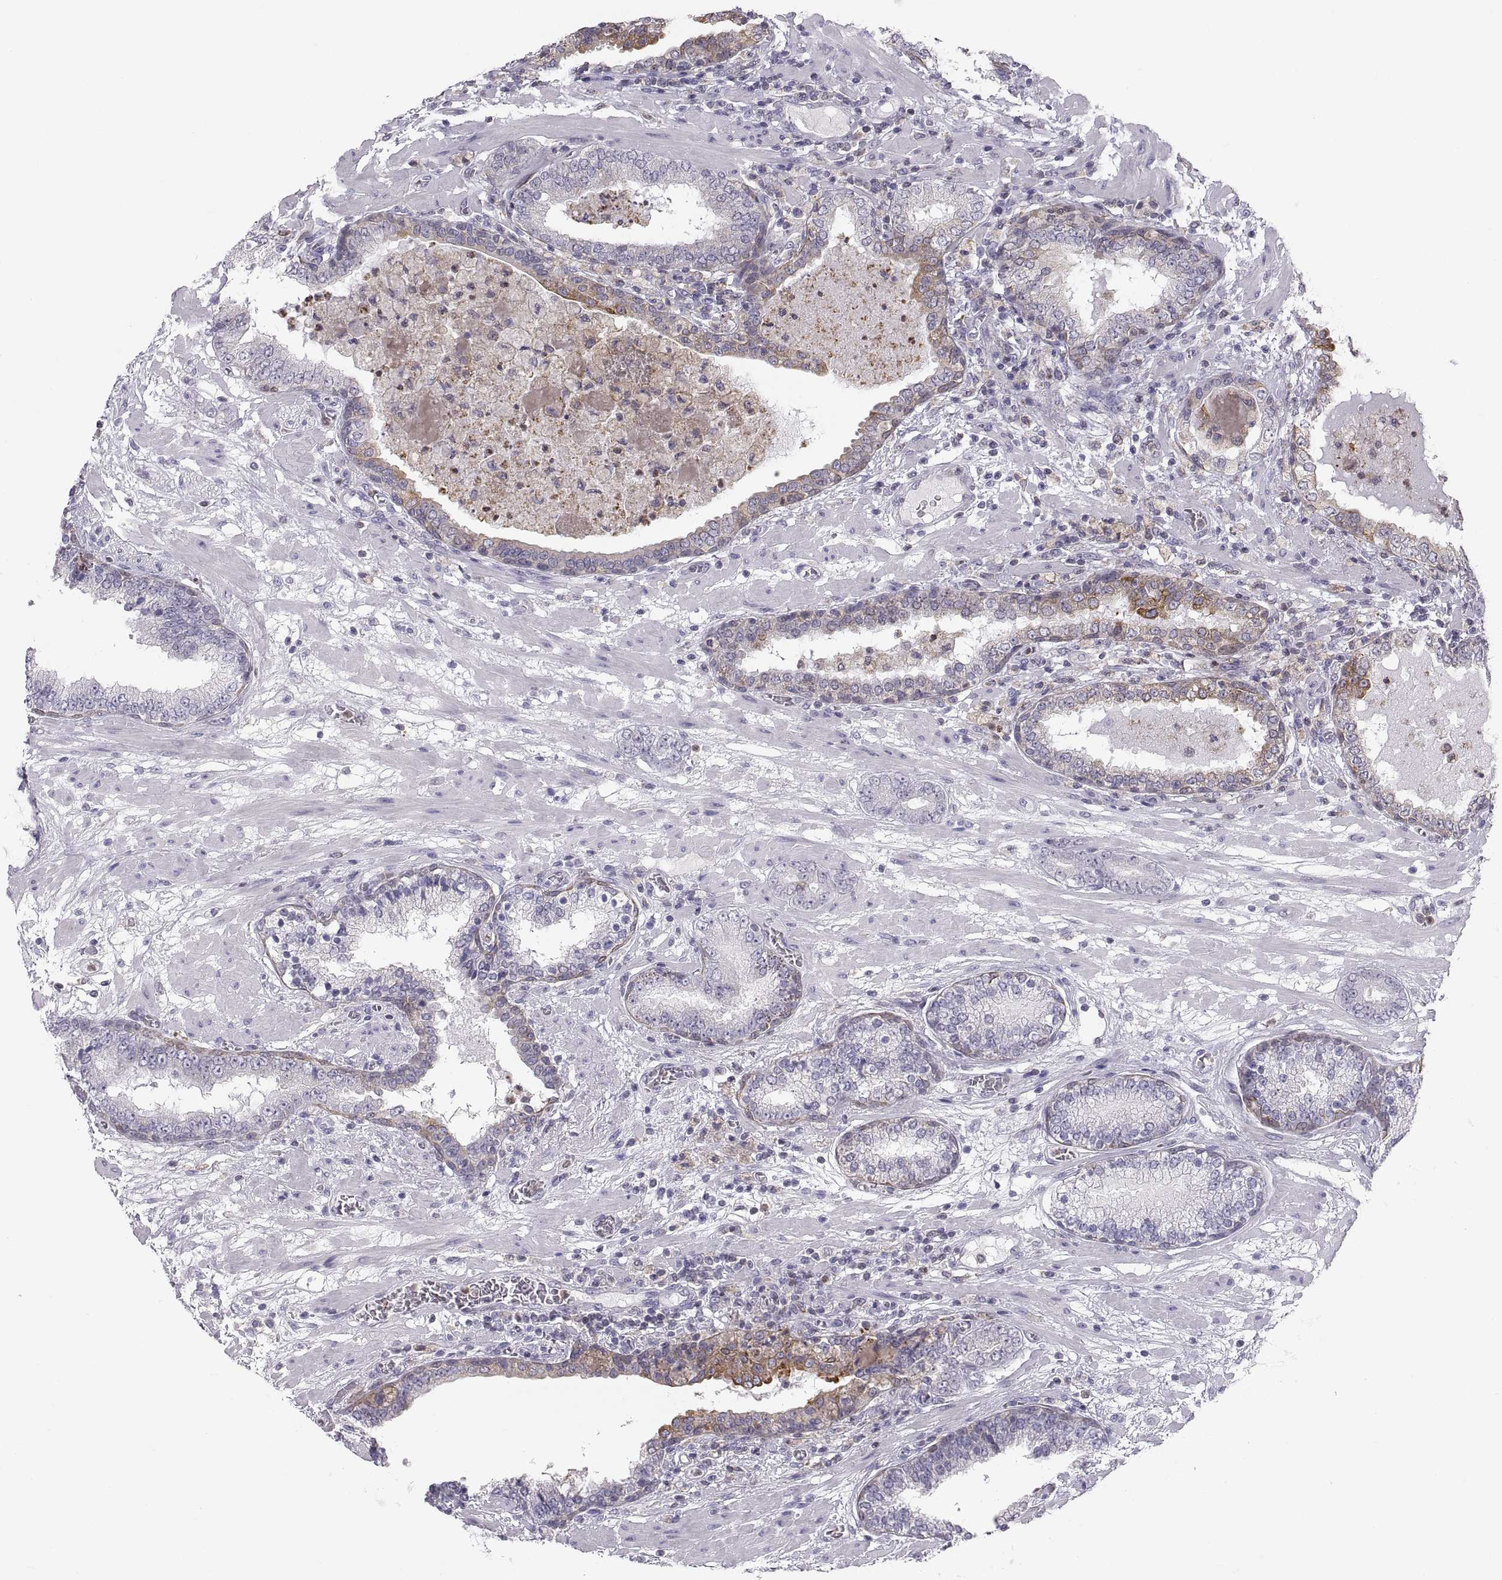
{"staining": {"intensity": "moderate", "quantity": "<25%", "location": "cytoplasmic/membranous"}, "tissue": "prostate cancer", "cell_type": "Tumor cells", "image_type": "cancer", "snomed": [{"axis": "morphology", "description": "Adenocarcinoma, Low grade"}, {"axis": "topography", "description": "Prostate"}], "caption": "Prostate cancer stained for a protein (brown) demonstrates moderate cytoplasmic/membranous positive positivity in about <25% of tumor cells.", "gene": "ERO1A", "patient": {"sex": "male", "age": 60}}